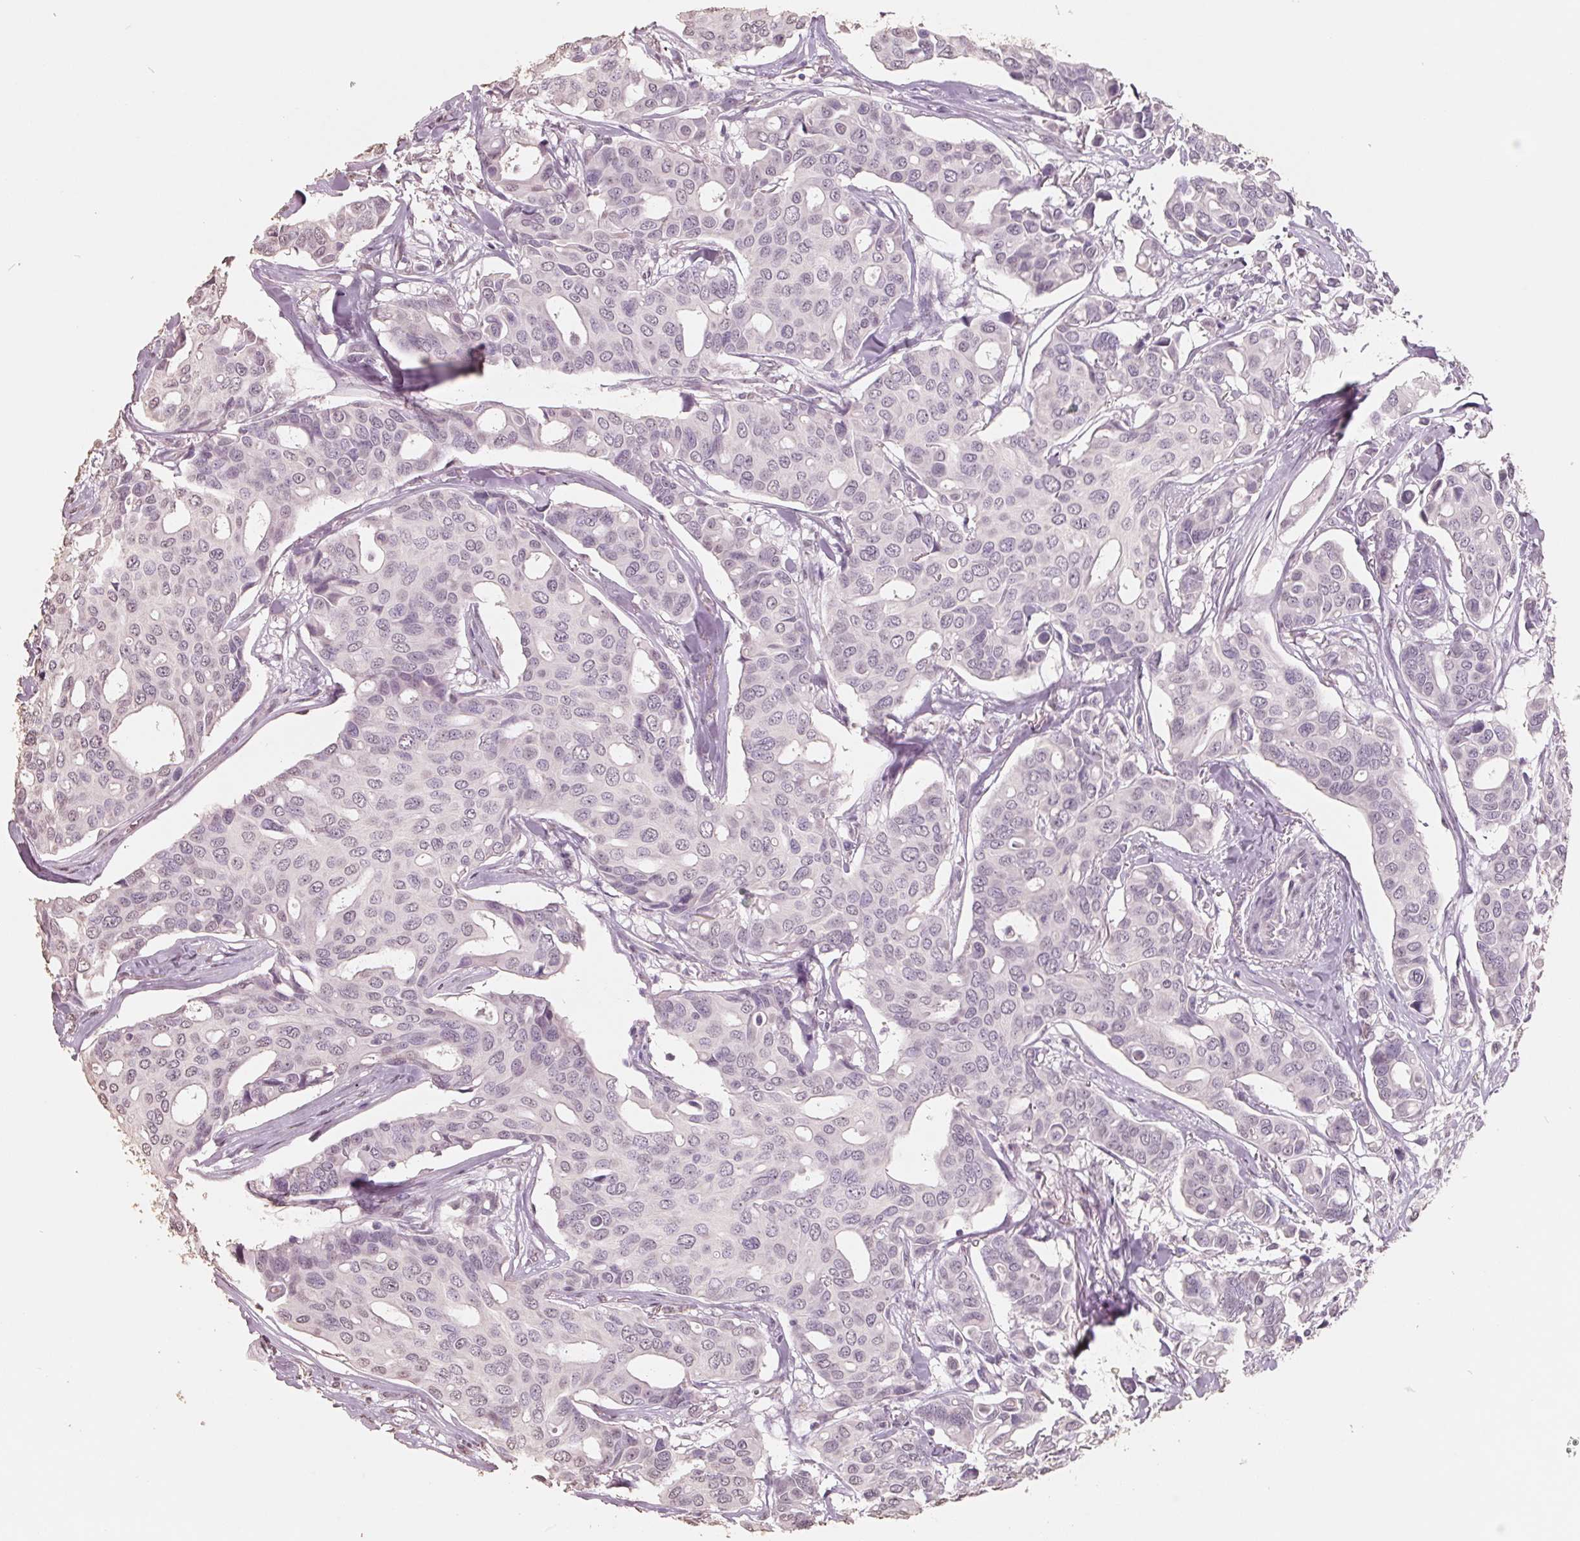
{"staining": {"intensity": "negative", "quantity": "none", "location": "none"}, "tissue": "breast cancer", "cell_type": "Tumor cells", "image_type": "cancer", "snomed": [{"axis": "morphology", "description": "Duct carcinoma"}, {"axis": "topography", "description": "Breast"}], "caption": "The histopathology image exhibits no significant staining in tumor cells of breast cancer.", "gene": "FTCD", "patient": {"sex": "female", "age": 54}}